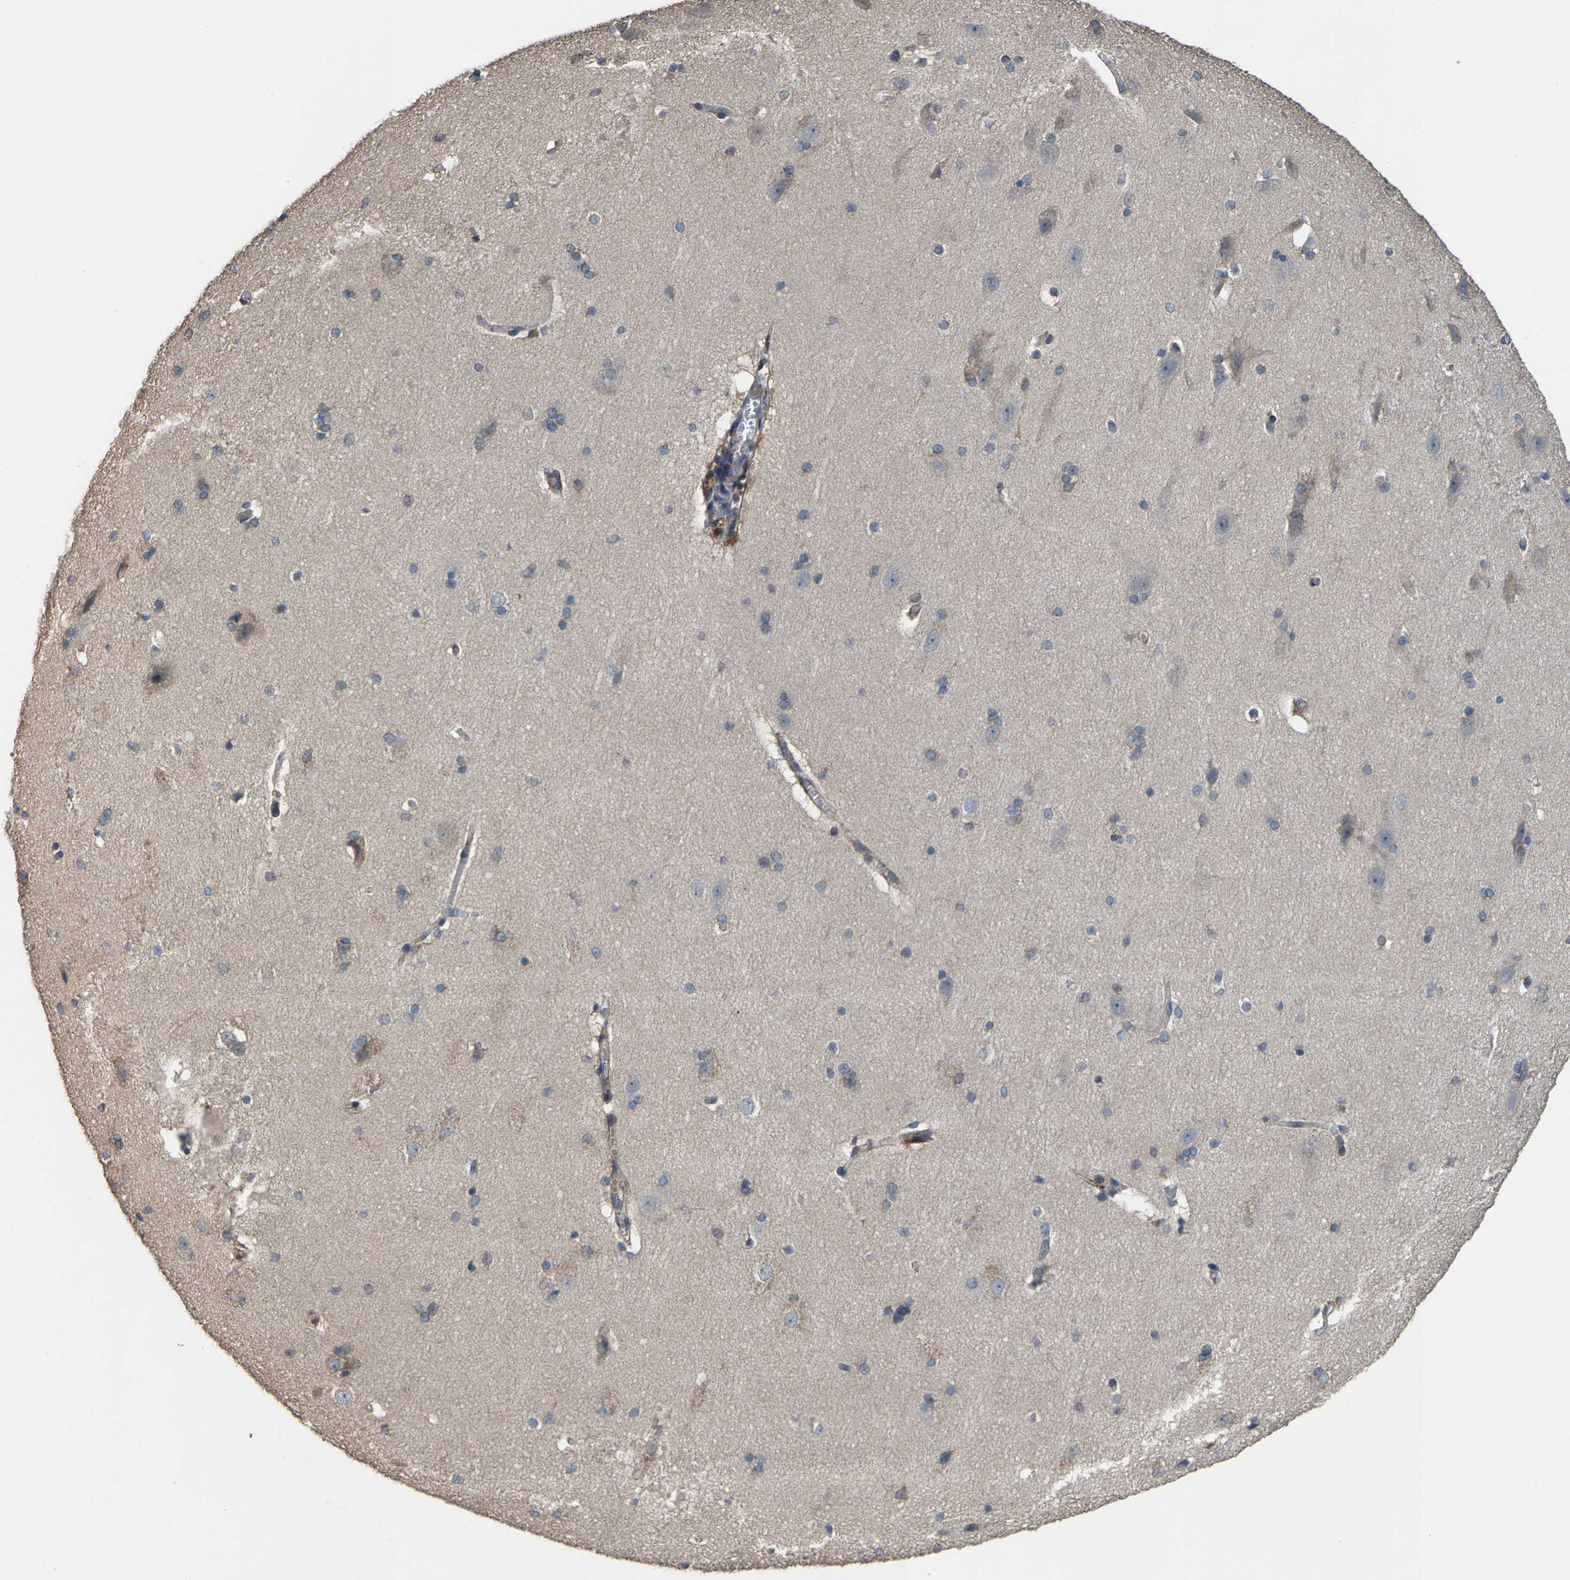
{"staining": {"intensity": "weak", "quantity": ">75%", "location": "cytoplasmic/membranous"}, "tissue": "cerebral cortex", "cell_type": "Endothelial cells", "image_type": "normal", "snomed": [{"axis": "morphology", "description": "Normal tissue, NOS"}, {"axis": "topography", "description": "Cerebral cortex"}, {"axis": "topography", "description": "Hippocampus"}], "caption": "Protein staining shows weak cytoplasmic/membranous positivity in approximately >75% of endothelial cells in benign cerebral cortex.", "gene": "FGD3", "patient": {"sex": "female", "age": 19}}